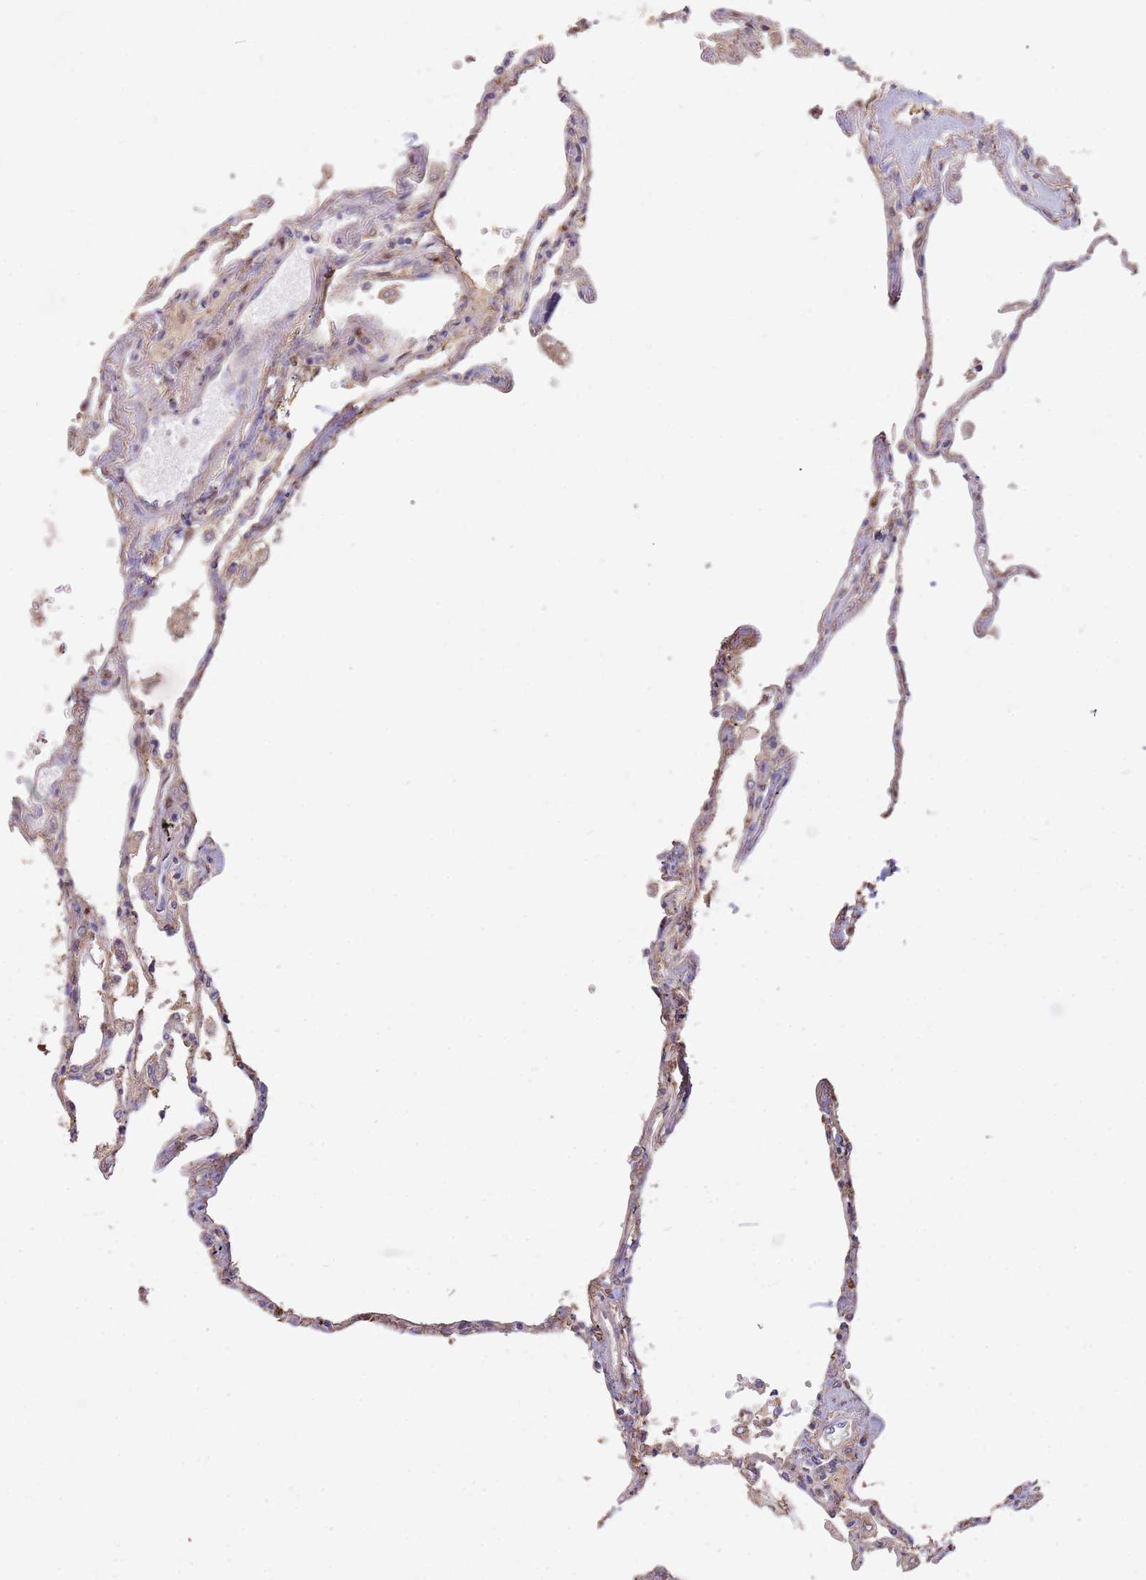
{"staining": {"intensity": "moderate", "quantity": ">75%", "location": "cytoplasmic/membranous"}, "tissue": "lung", "cell_type": "Alveolar cells", "image_type": "normal", "snomed": [{"axis": "morphology", "description": "Normal tissue, NOS"}, {"axis": "topography", "description": "Lung"}], "caption": "The micrograph displays staining of benign lung, revealing moderate cytoplasmic/membranous protein expression (brown color) within alveolar cells.", "gene": "MPEG1", "patient": {"sex": "female", "age": 67}}